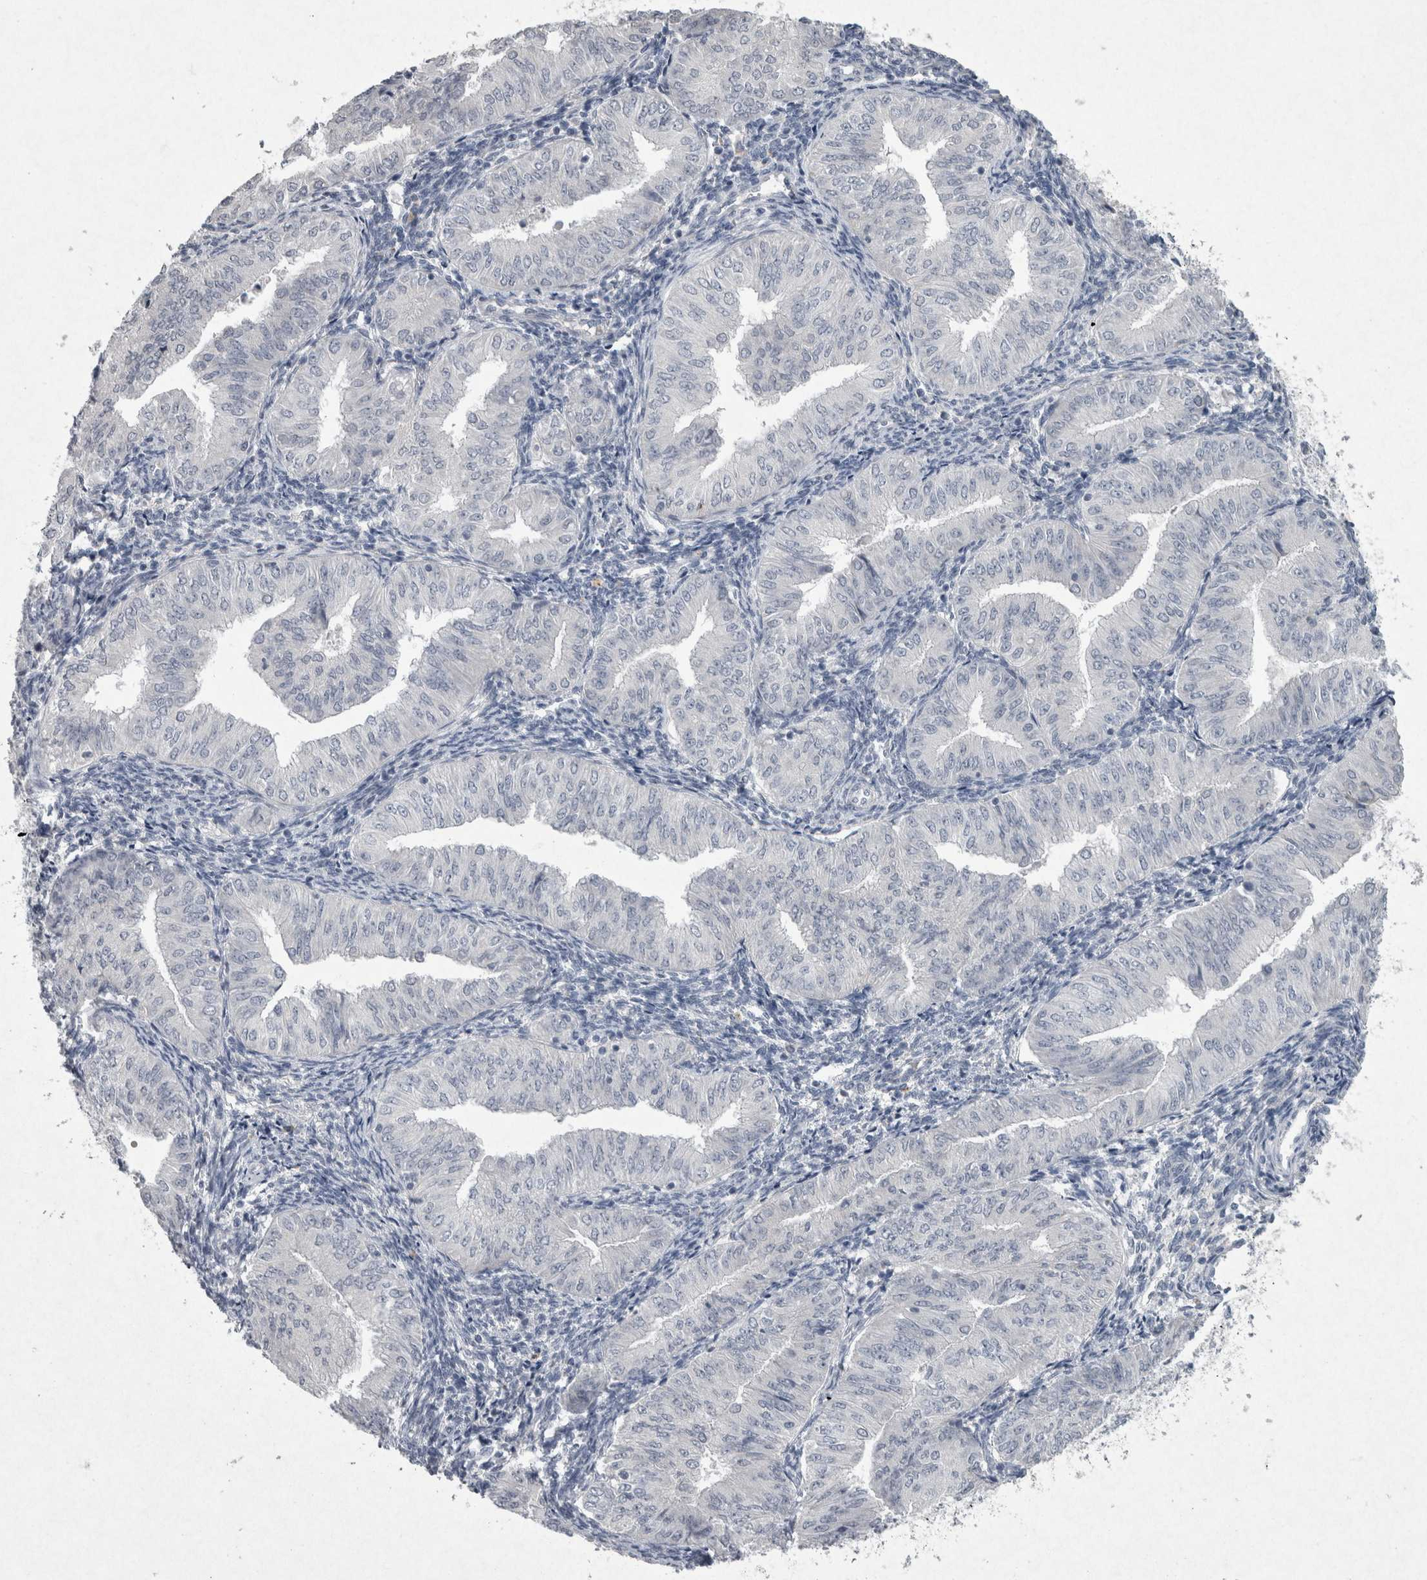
{"staining": {"intensity": "negative", "quantity": "none", "location": "none"}, "tissue": "endometrial cancer", "cell_type": "Tumor cells", "image_type": "cancer", "snomed": [{"axis": "morphology", "description": "Normal tissue, NOS"}, {"axis": "morphology", "description": "Adenocarcinoma, NOS"}, {"axis": "topography", "description": "Endometrium"}], "caption": "Immunohistochemistry (IHC) histopathology image of adenocarcinoma (endometrial) stained for a protein (brown), which reveals no staining in tumor cells.", "gene": "PDX1", "patient": {"sex": "female", "age": 53}}